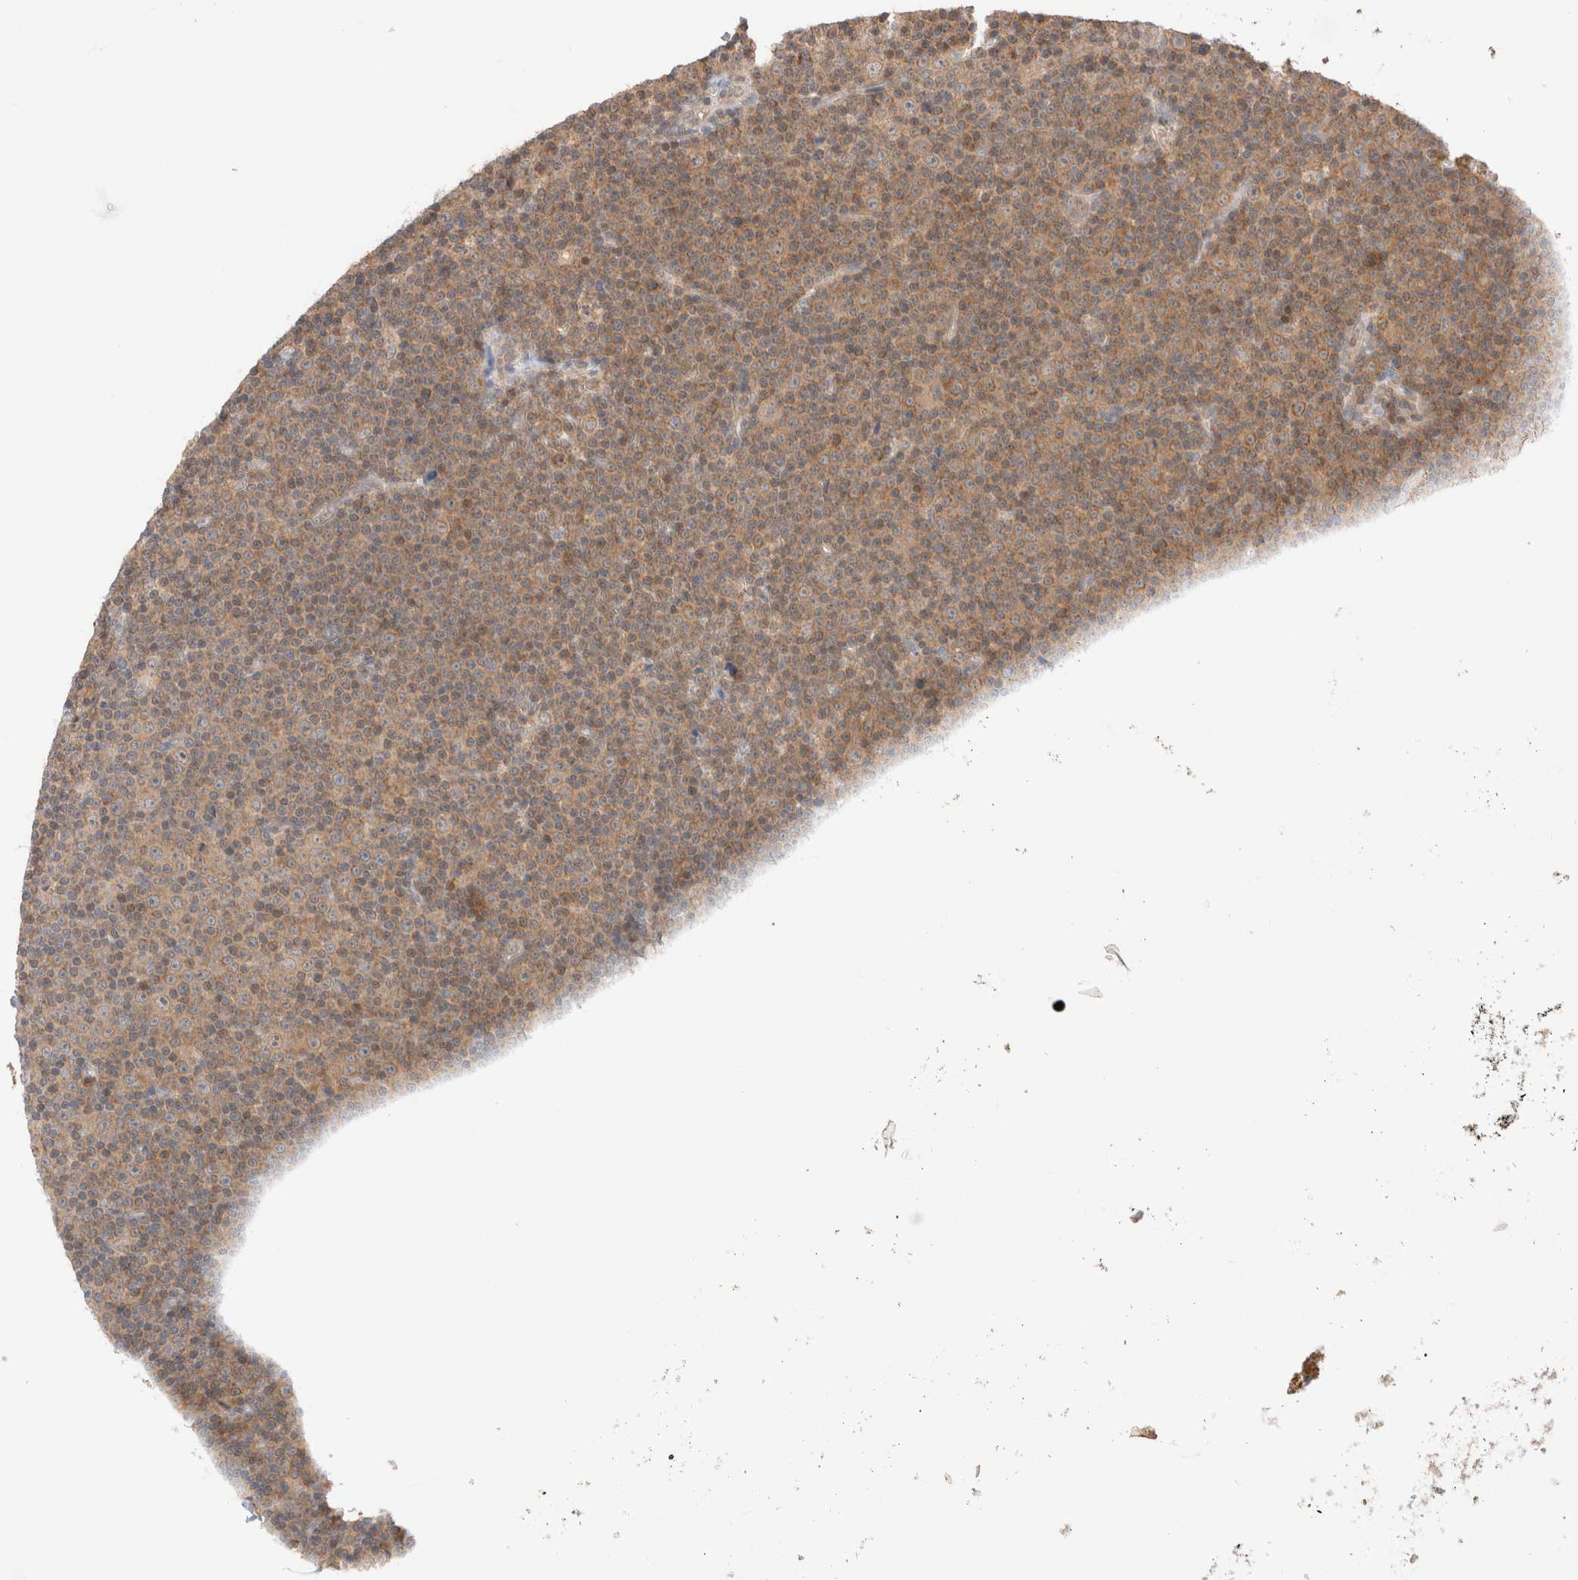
{"staining": {"intensity": "moderate", "quantity": ">75%", "location": "cytoplasmic/membranous"}, "tissue": "lymphoma", "cell_type": "Tumor cells", "image_type": "cancer", "snomed": [{"axis": "morphology", "description": "Malignant lymphoma, non-Hodgkin's type, Low grade"}, {"axis": "topography", "description": "Lymph node"}], "caption": "About >75% of tumor cells in human lymphoma show moderate cytoplasmic/membranous protein staining as visualized by brown immunohistochemical staining.", "gene": "XKR4", "patient": {"sex": "female", "age": 67}}